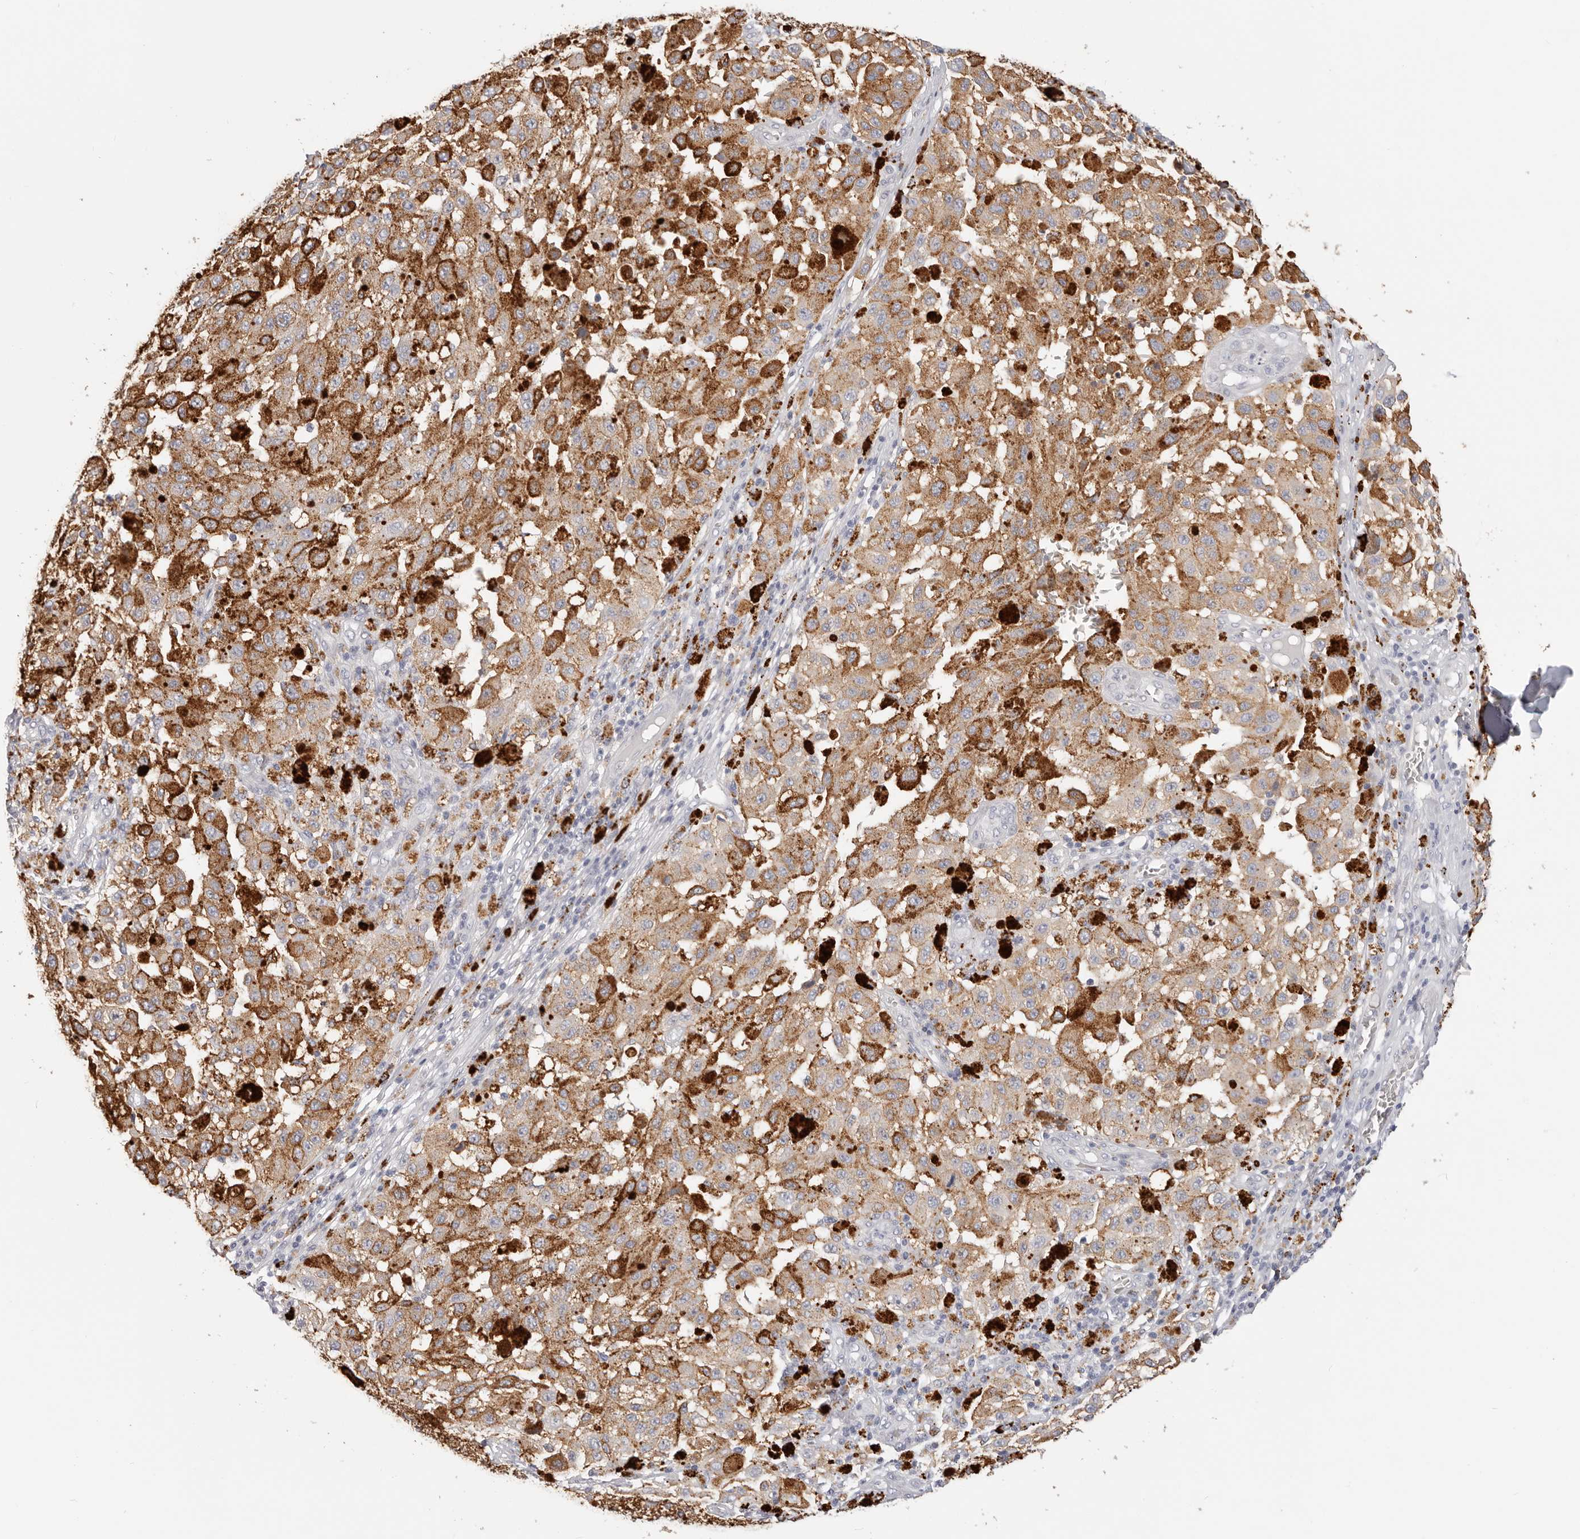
{"staining": {"intensity": "strong", "quantity": "25%-75%", "location": "cytoplasmic/membranous"}, "tissue": "melanoma", "cell_type": "Tumor cells", "image_type": "cancer", "snomed": [{"axis": "morphology", "description": "Malignant melanoma, NOS"}, {"axis": "topography", "description": "Skin"}], "caption": "Melanoma stained for a protein reveals strong cytoplasmic/membranous positivity in tumor cells.", "gene": "STKLD1", "patient": {"sex": "female", "age": 64}}